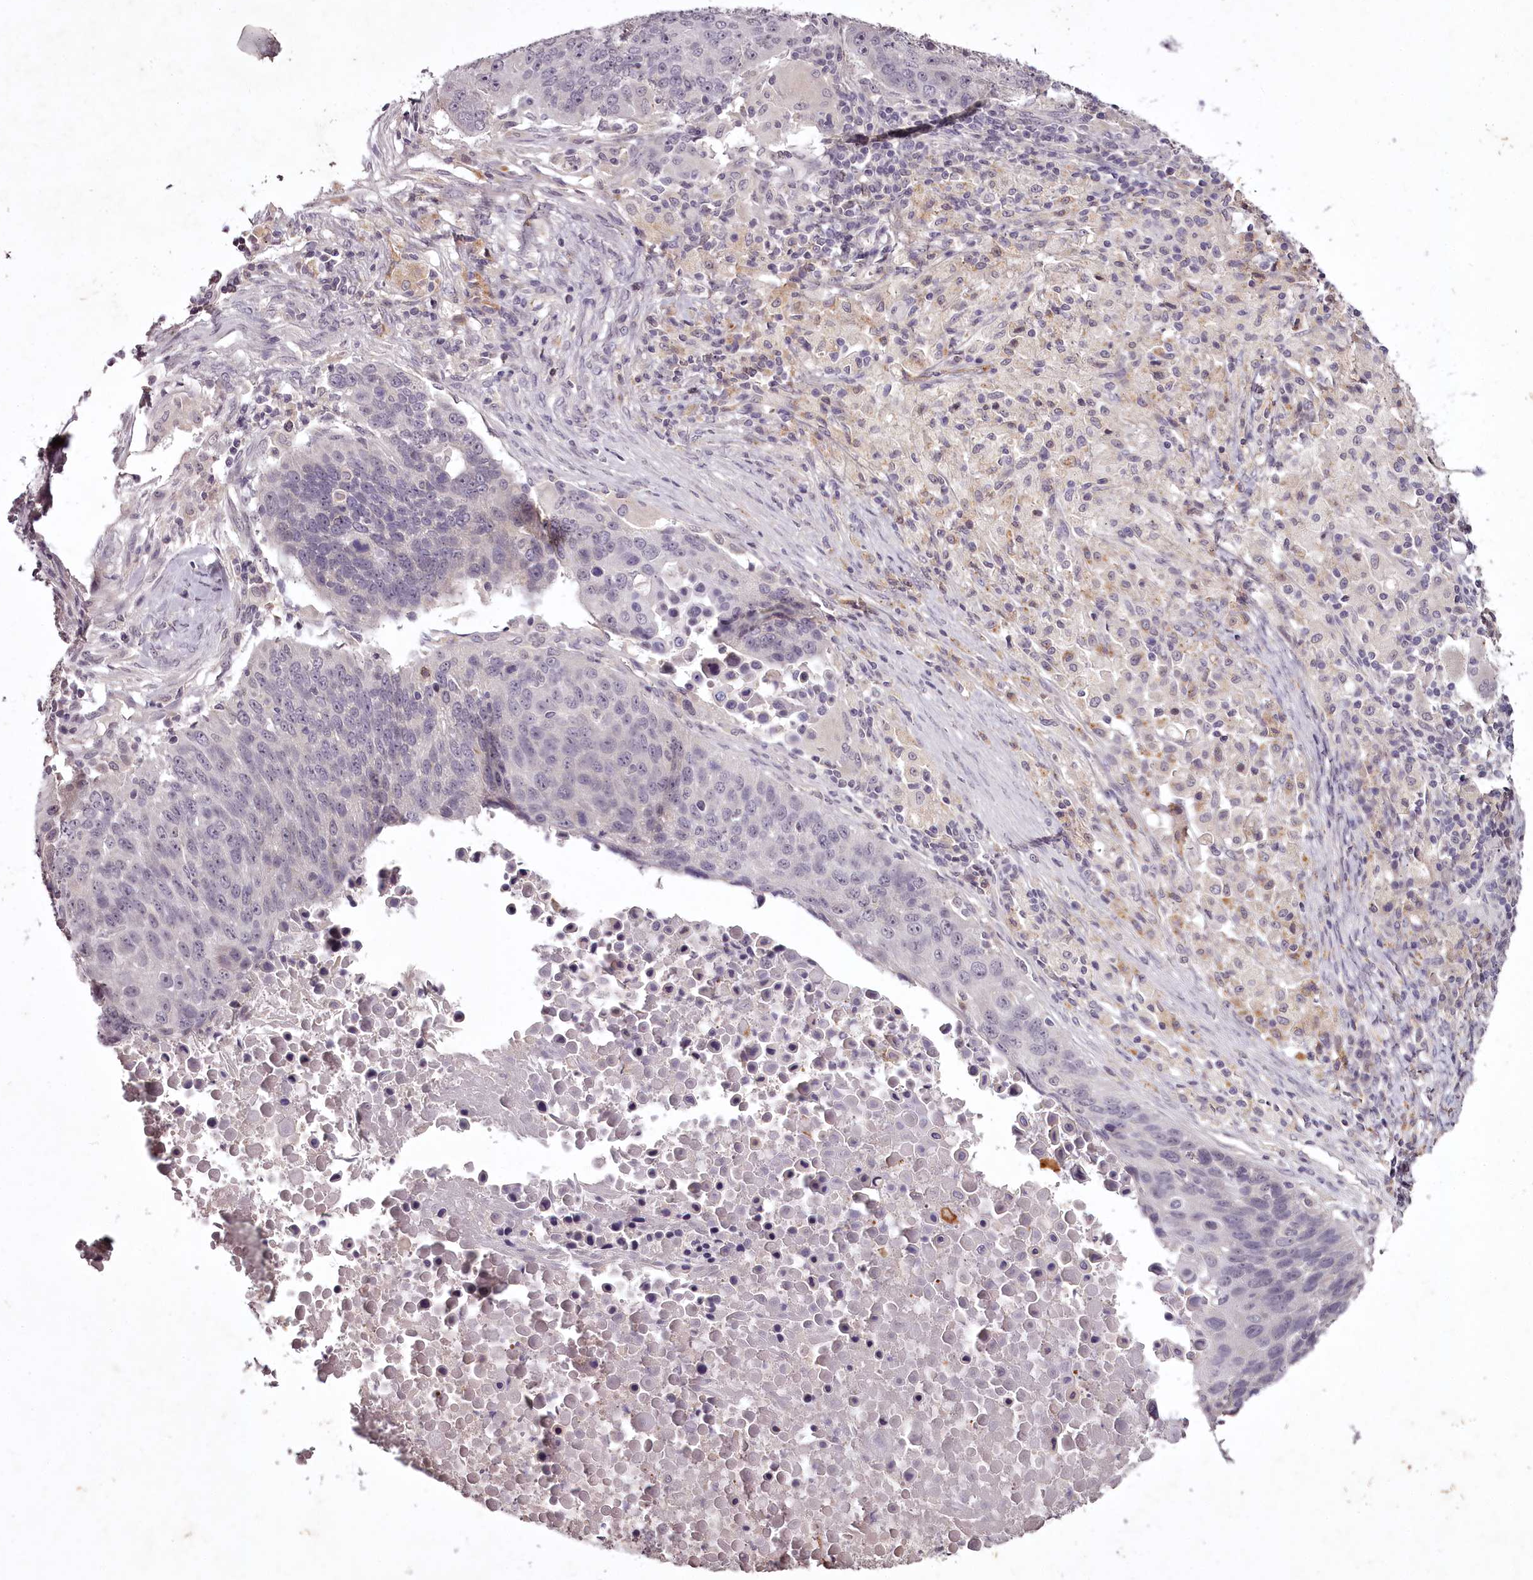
{"staining": {"intensity": "negative", "quantity": "none", "location": "none"}, "tissue": "lung cancer", "cell_type": "Tumor cells", "image_type": "cancer", "snomed": [{"axis": "morphology", "description": "Normal tissue, NOS"}, {"axis": "morphology", "description": "Squamous cell carcinoma, NOS"}, {"axis": "topography", "description": "Lymph node"}, {"axis": "topography", "description": "Lung"}], "caption": "High power microscopy histopathology image of an immunohistochemistry photomicrograph of squamous cell carcinoma (lung), revealing no significant positivity in tumor cells.", "gene": "RBMXL2", "patient": {"sex": "male", "age": 66}}